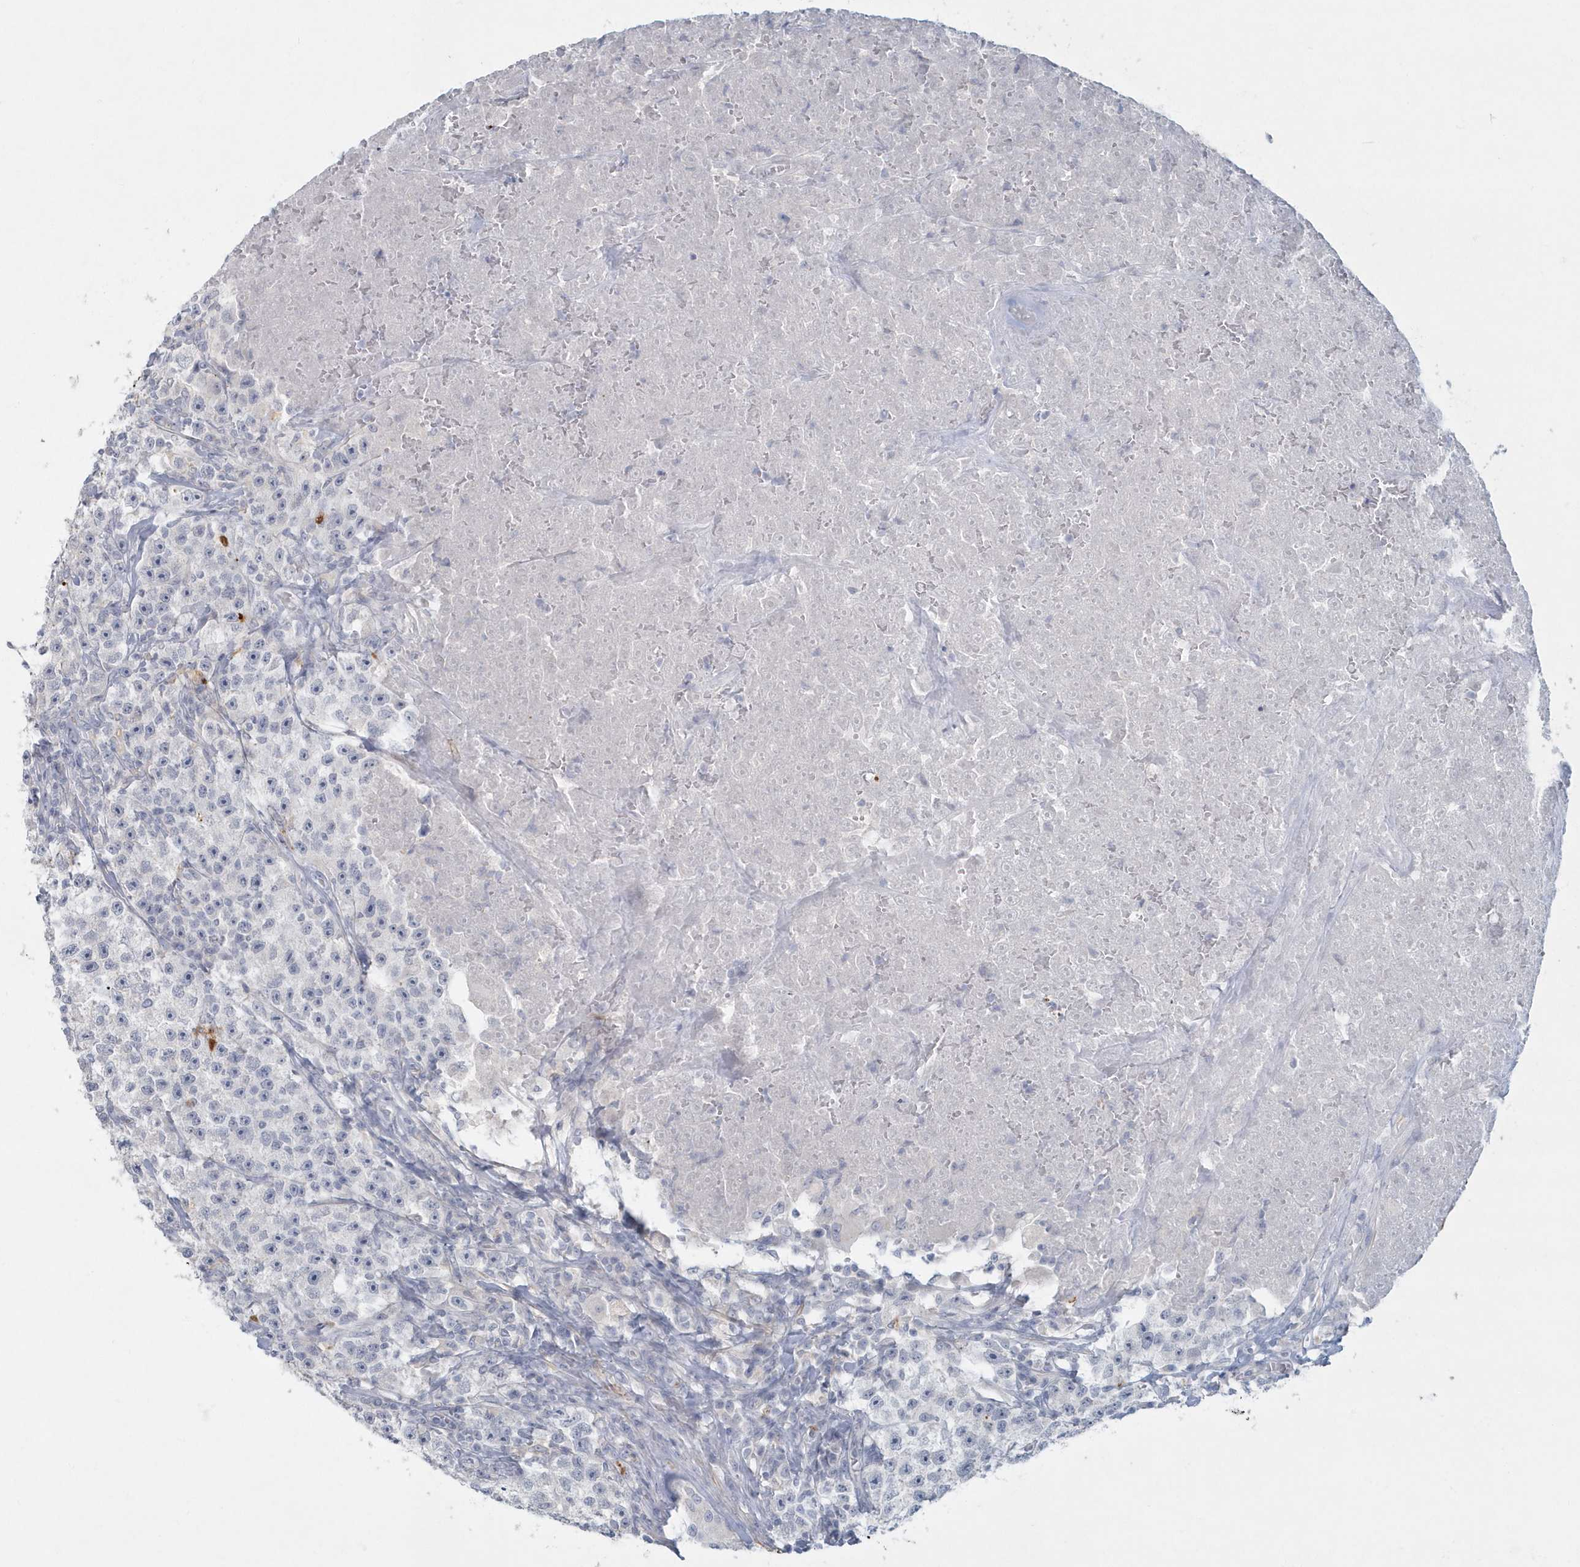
{"staining": {"intensity": "negative", "quantity": "none", "location": "none"}, "tissue": "testis cancer", "cell_type": "Tumor cells", "image_type": "cancer", "snomed": [{"axis": "morphology", "description": "Seminoma, NOS"}, {"axis": "topography", "description": "Testis"}], "caption": "Tumor cells show no significant protein expression in testis cancer. The staining is performed using DAB (3,3'-diaminobenzidine) brown chromogen with nuclei counter-stained in using hematoxylin.", "gene": "MYOT", "patient": {"sex": "male", "age": 22}}